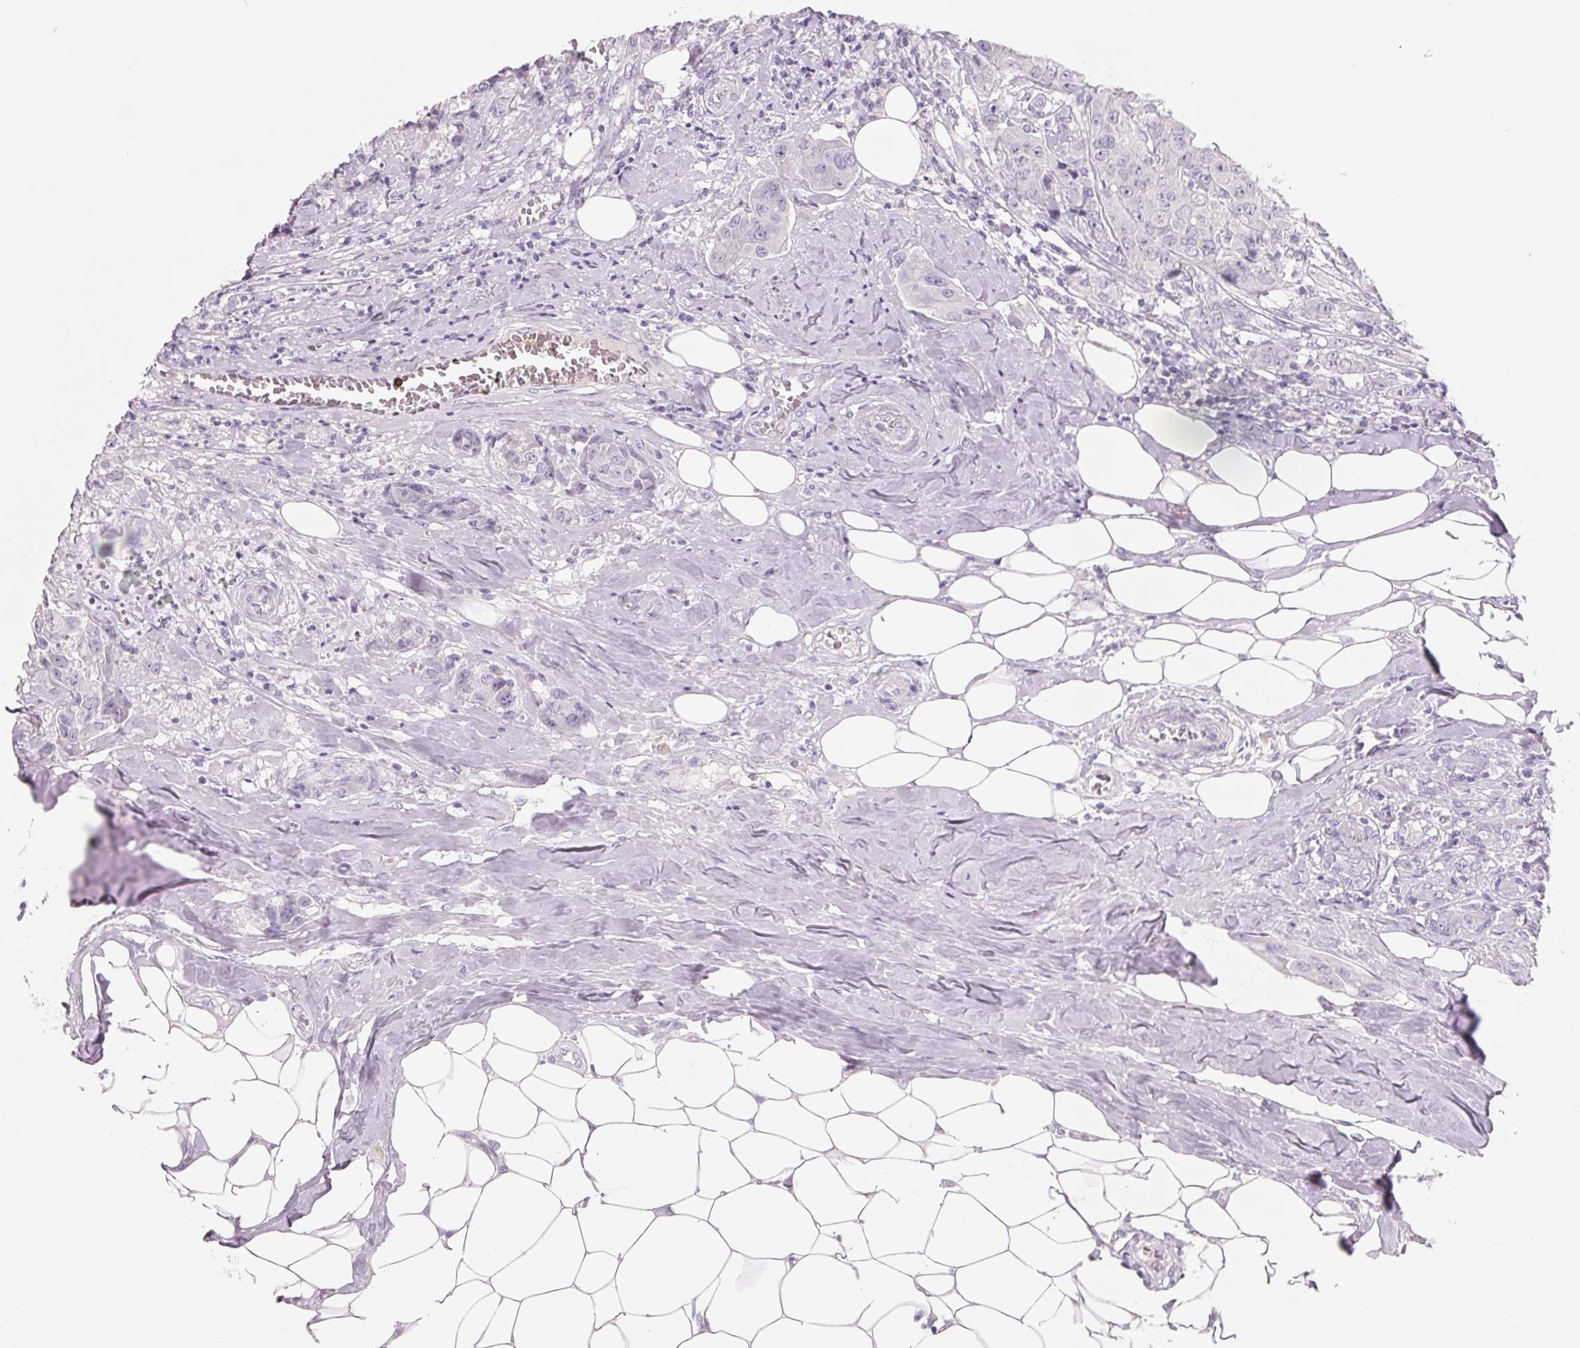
{"staining": {"intensity": "negative", "quantity": "none", "location": "none"}, "tissue": "breast cancer", "cell_type": "Tumor cells", "image_type": "cancer", "snomed": [{"axis": "morphology", "description": "Normal tissue, NOS"}, {"axis": "morphology", "description": "Duct carcinoma"}, {"axis": "topography", "description": "Breast"}], "caption": "Tumor cells show no significant protein staining in intraductal carcinoma (breast). Brightfield microscopy of IHC stained with DAB (3,3'-diaminobenzidine) (brown) and hematoxylin (blue), captured at high magnification.", "gene": "FTCD", "patient": {"sex": "female", "age": 43}}